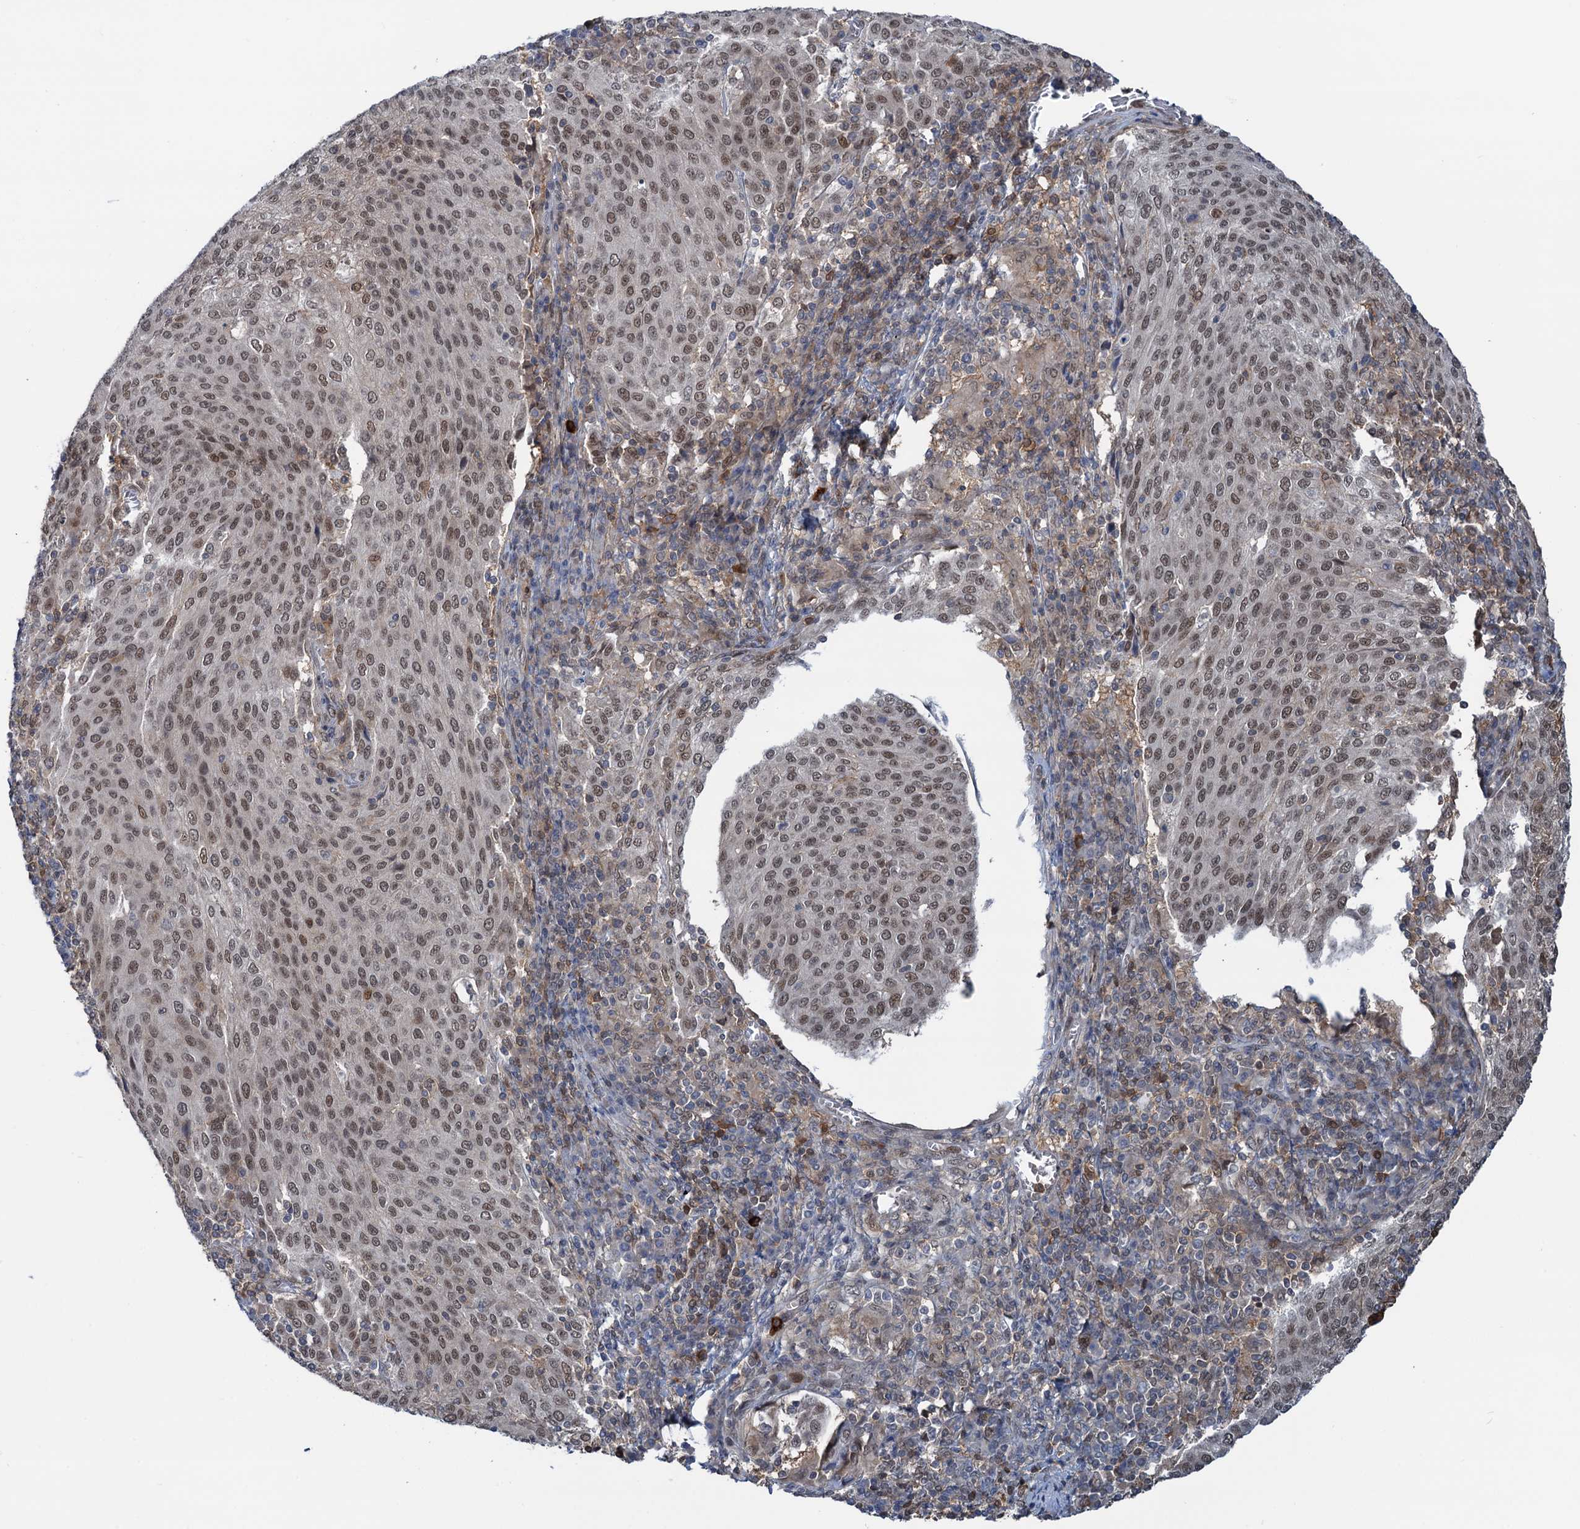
{"staining": {"intensity": "moderate", "quantity": ">75%", "location": "cytoplasmic/membranous,nuclear"}, "tissue": "cervical cancer", "cell_type": "Tumor cells", "image_type": "cancer", "snomed": [{"axis": "morphology", "description": "Squamous cell carcinoma, NOS"}, {"axis": "topography", "description": "Cervix"}], "caption": "Human cervical cancer (squamous cell carcinoma) stained for a protein (brown) shows moderate cytoplasmic/membranous and nuclear positive positivity in about >75% of tumor cells.", "gene": "ZNF609", "patient": {"sex": "female", "age": 46}}